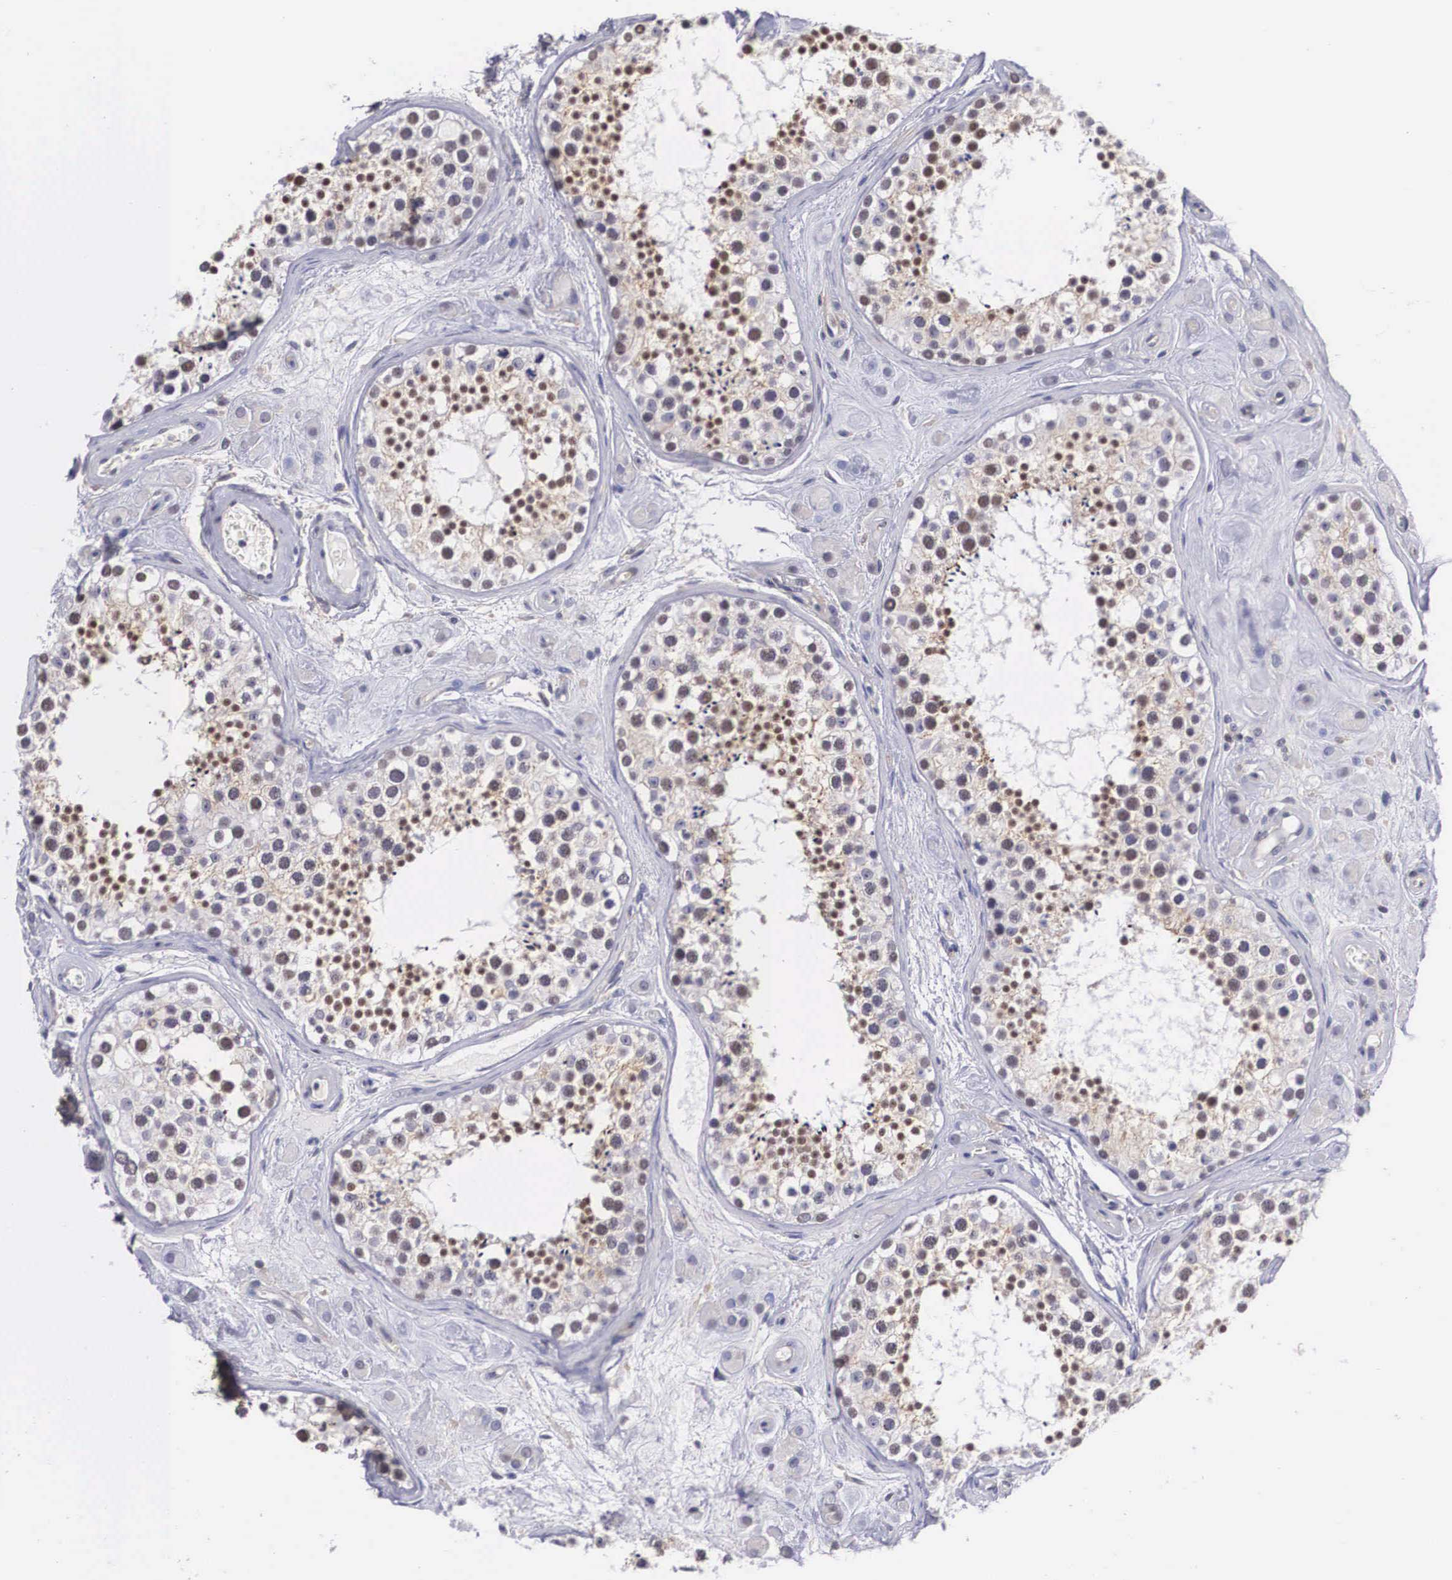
{"staining": {"intensity": "moderate", "quantity": "25%-75%", "location": "nuclear"}, "tissue": "testis", "cell_type": "Cells in seminiferous ducts", "image_type": "normal", "snomed": [{"axis": "morphology", "description": "Normal tissue, NOS"}, {"axis": "topography", "description": "Testis"}], "caption": "Brown immunohistochemical staining in benign human testis demonstrates moderate nuclear positivity in about 25%-75% of cells in seminiferous ducts. (DAB (3,3'-diaminobenzidine) IHC, brown staining for protein, blue staining for nuclei).", "gene": "NR4A2", "patient": {"sex": "male", "age": 38}}